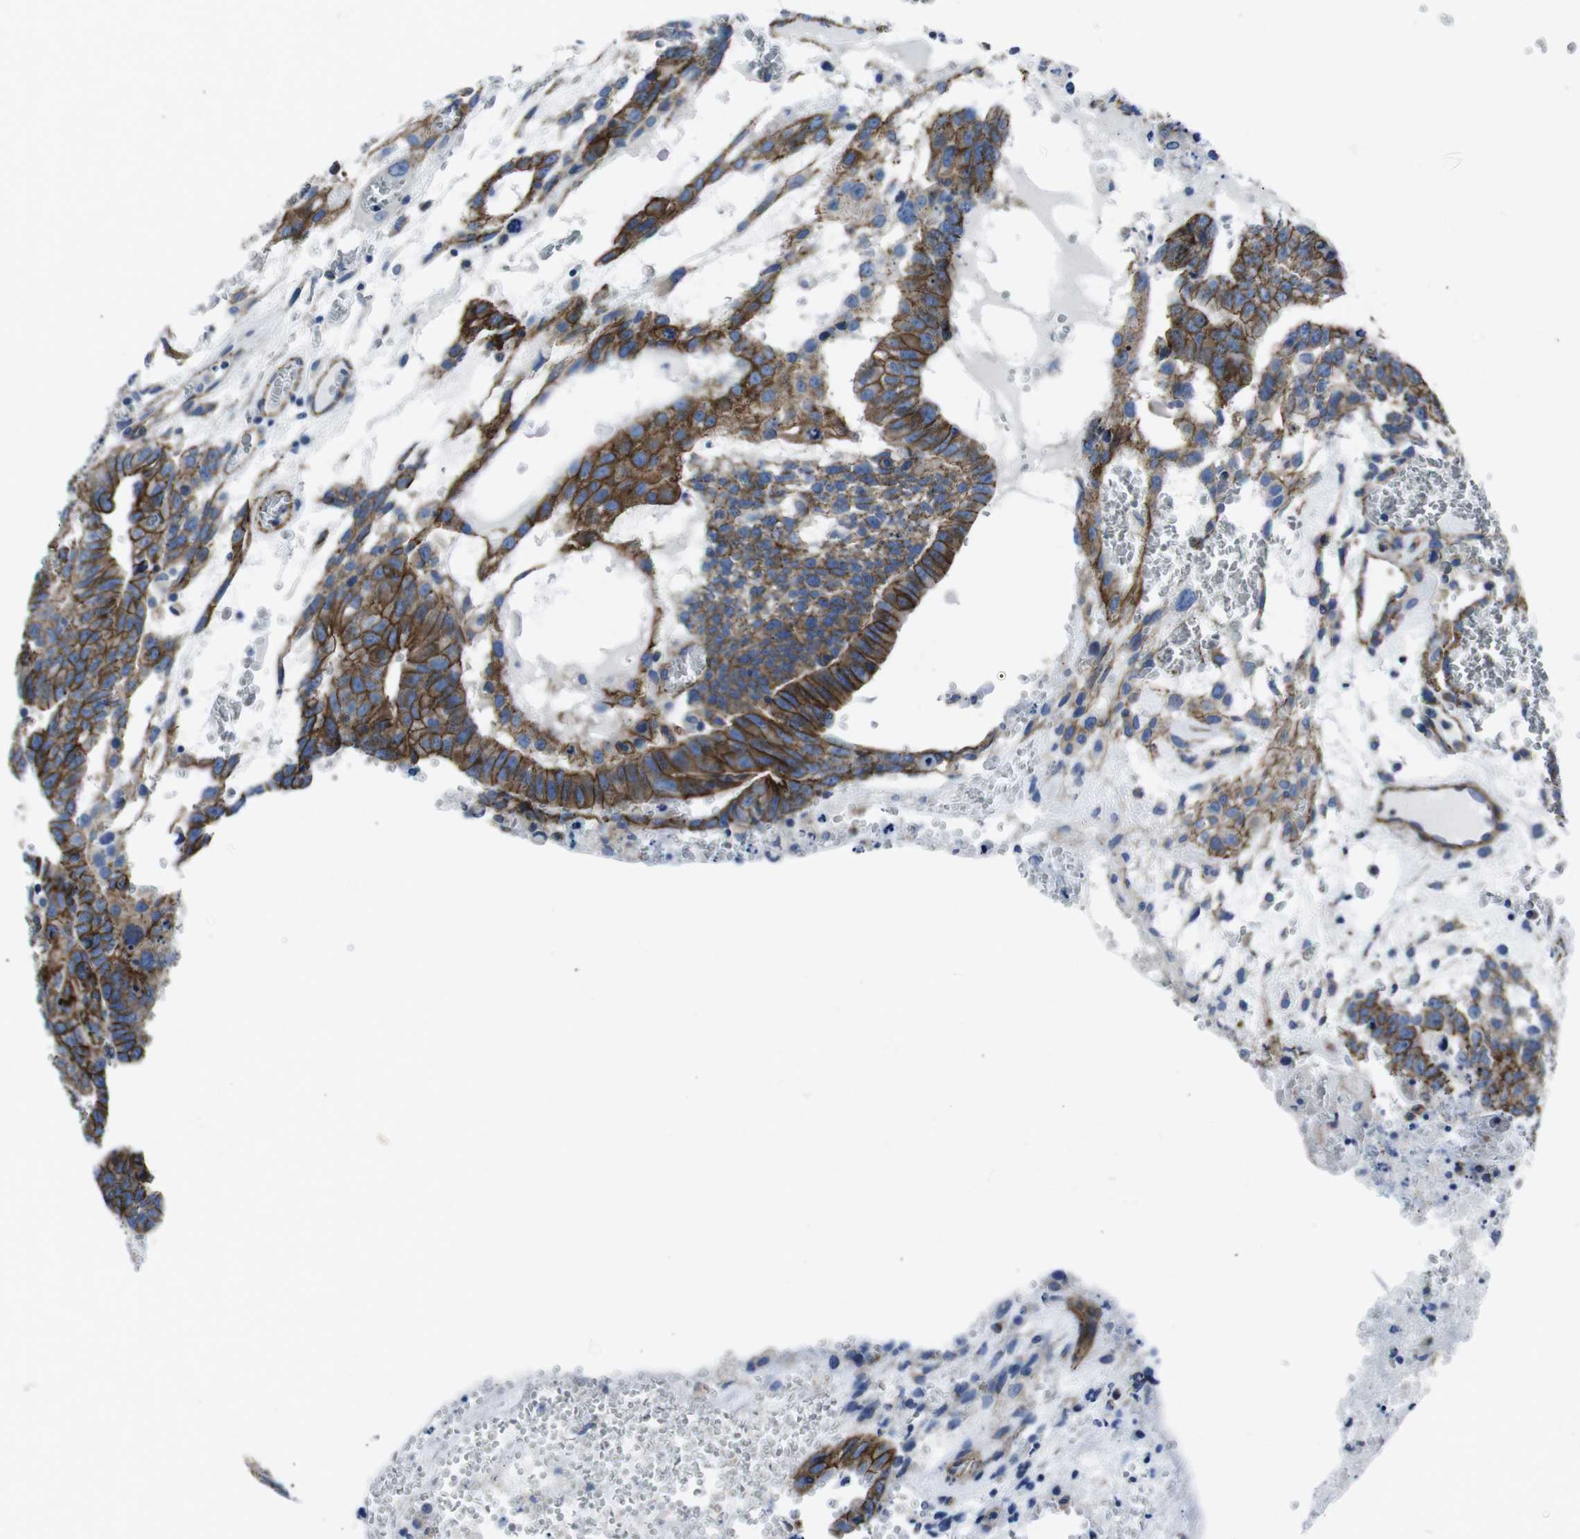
{"staining": {"intensity": "moderate", "quantity": ">75%", "location": "cytoplasmic/membranous"}, "tissue": "testis cancer", "cell_type": "Tumor cells", "image_type": "cancer", "snomed": [{"axis": "morphology", "description": "Seminoma, NOS"}, {"axis": "morphology", "description": "Carcinoma, Embryonal, NOS"}, {"axis": "topography", "description": "Testis"}], "caption": "Seminoma (testis) was stained to show a protein in brown. There is medium levels of moderate cytoplasmic/membranous positivity in about >75% of tumor cells.", "gene": "NUMB", "patient": {"sex": "male", "age": 52}}